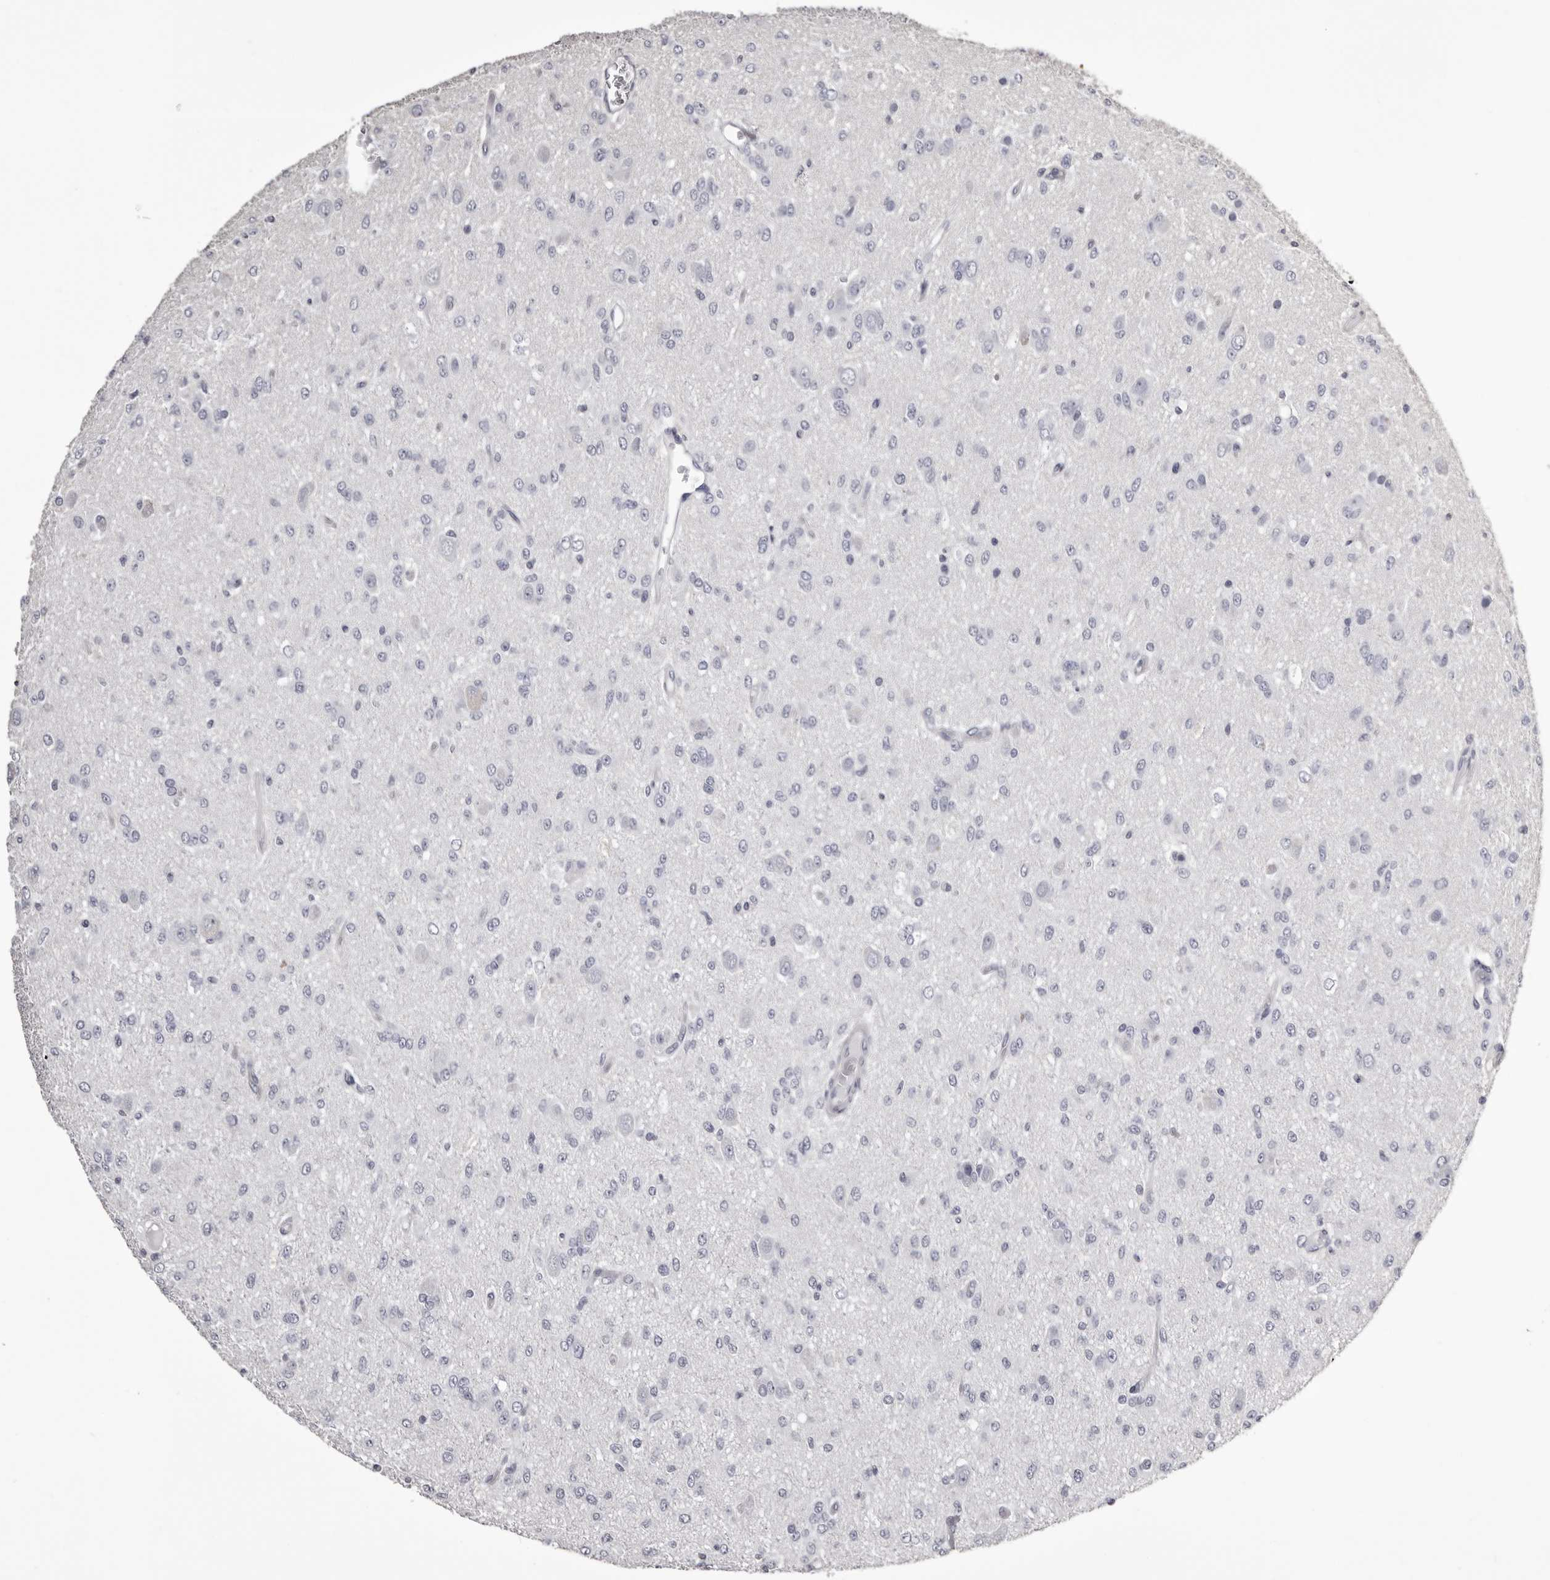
{"staining": {"intensity": "negative", "quantity": "none", "location": "none"}, "tissue": "glioma", "cell_type": "Tumor cells", "image_type": "cancer", "snomed": [{"axis": "morphology", "description": "Glioma, malignant, High grade"}, {"axis": "topography", "description": "Brain"}], "caption": "An image of human glioma is negative for staining in tumor cells.", "gene": "LAD1", "patient": {"sex": "female", "age": 59}}